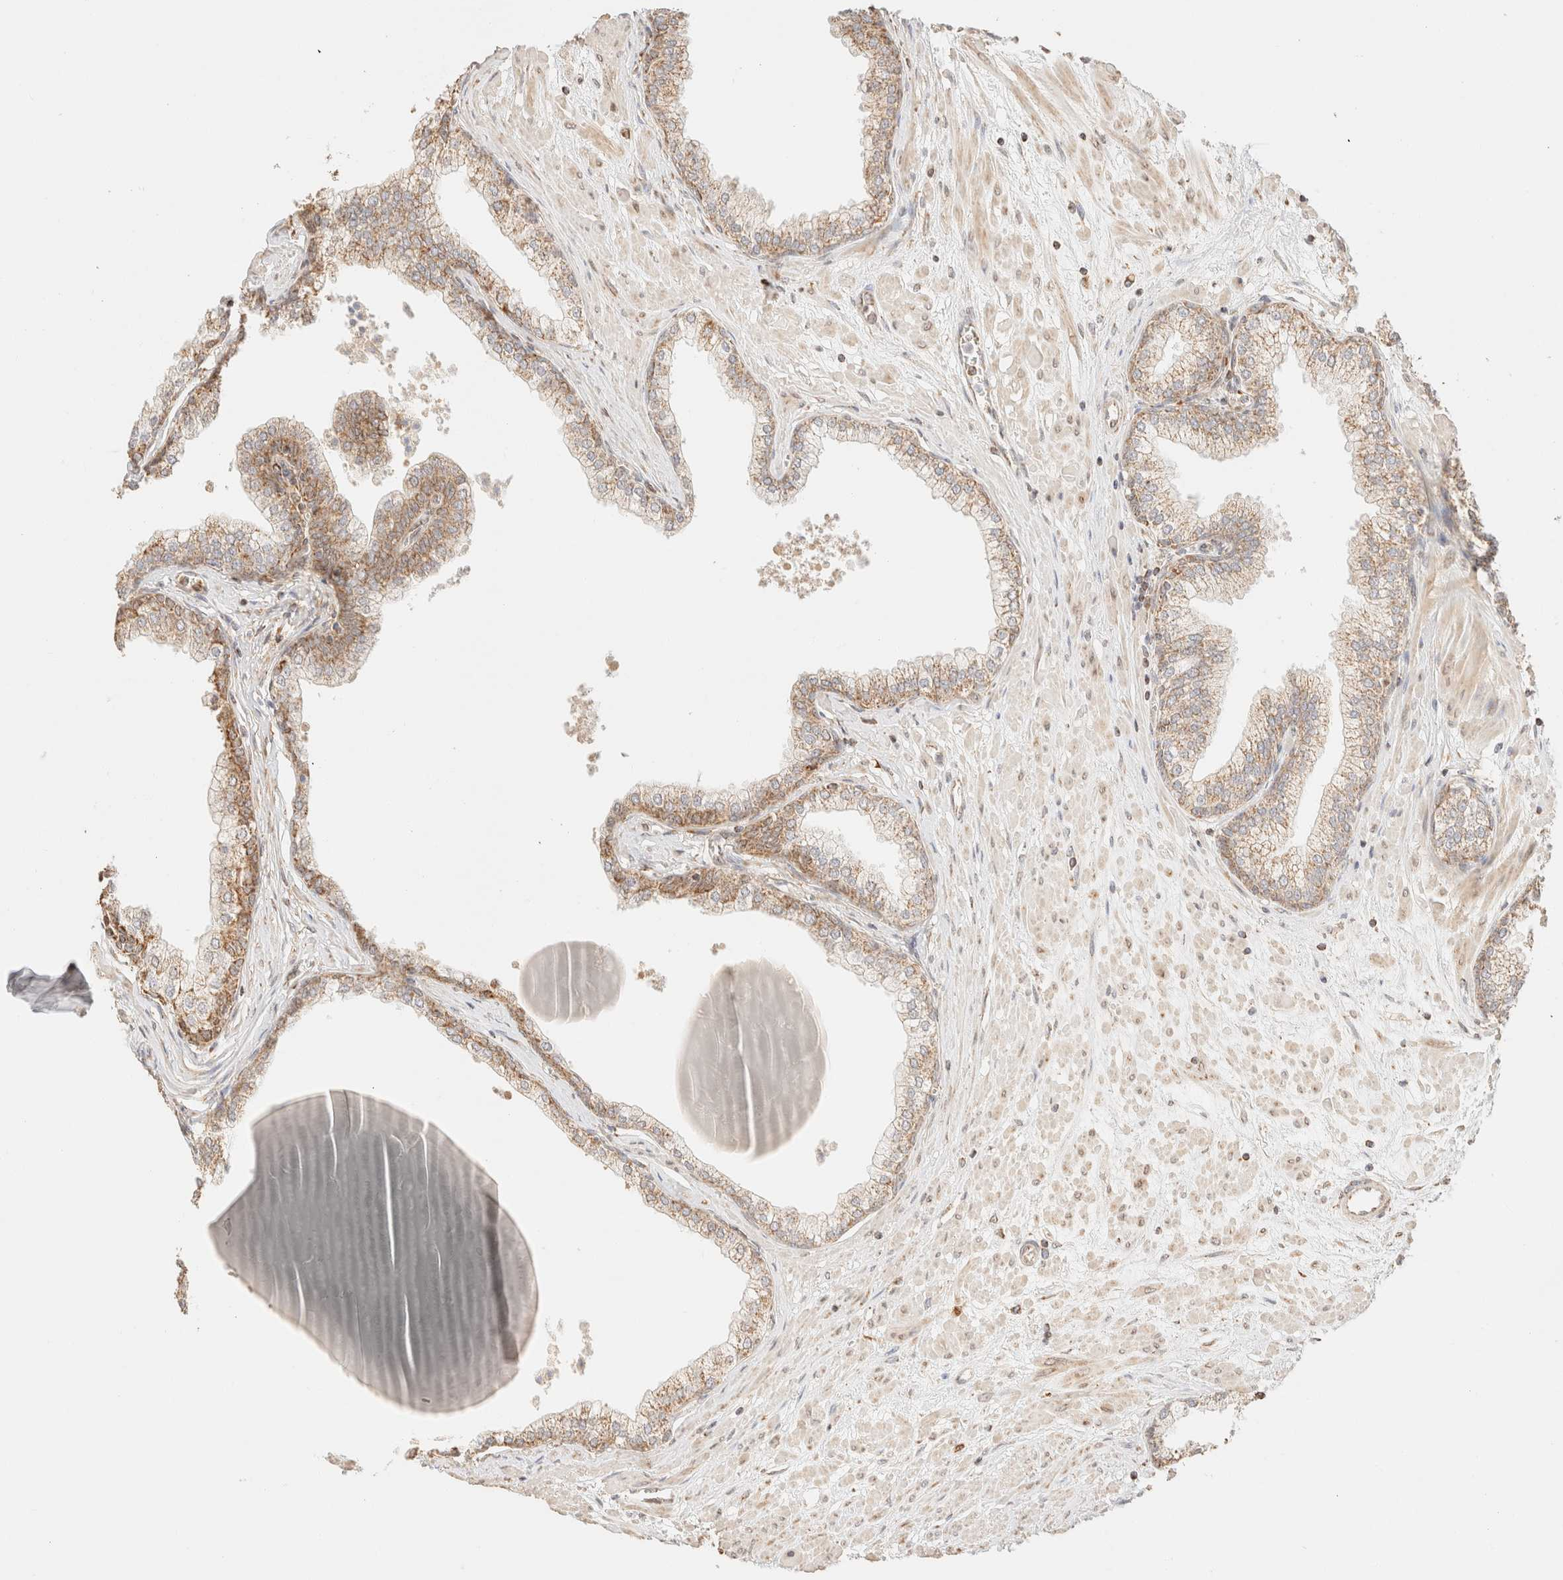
{"staining": {"intensity": "moderate", "quantity": ">75%", "location": "cytoplasmic/membranous"}, "tissue": "prostate", "cell_type": "Glandular cells", "image_type": "normal", "snomed": [{"axis": "morphology", "description": "Normal tissue, NOS"}, {"axis": "morphology", "description": "Urothelial carcinoma, Low grade"}, {"axis": "topography", "description": "Urinary bladder"}, {"axis": "topography", "description": "Prostate"}], "caption": "IHC of unremarkable human prostate displays medium levels of moderate cytoplasmic/membranous staining in about >75% of glandular cells.", "gene": "TACO1", "patient": {"sex": "male", "age": 60}}